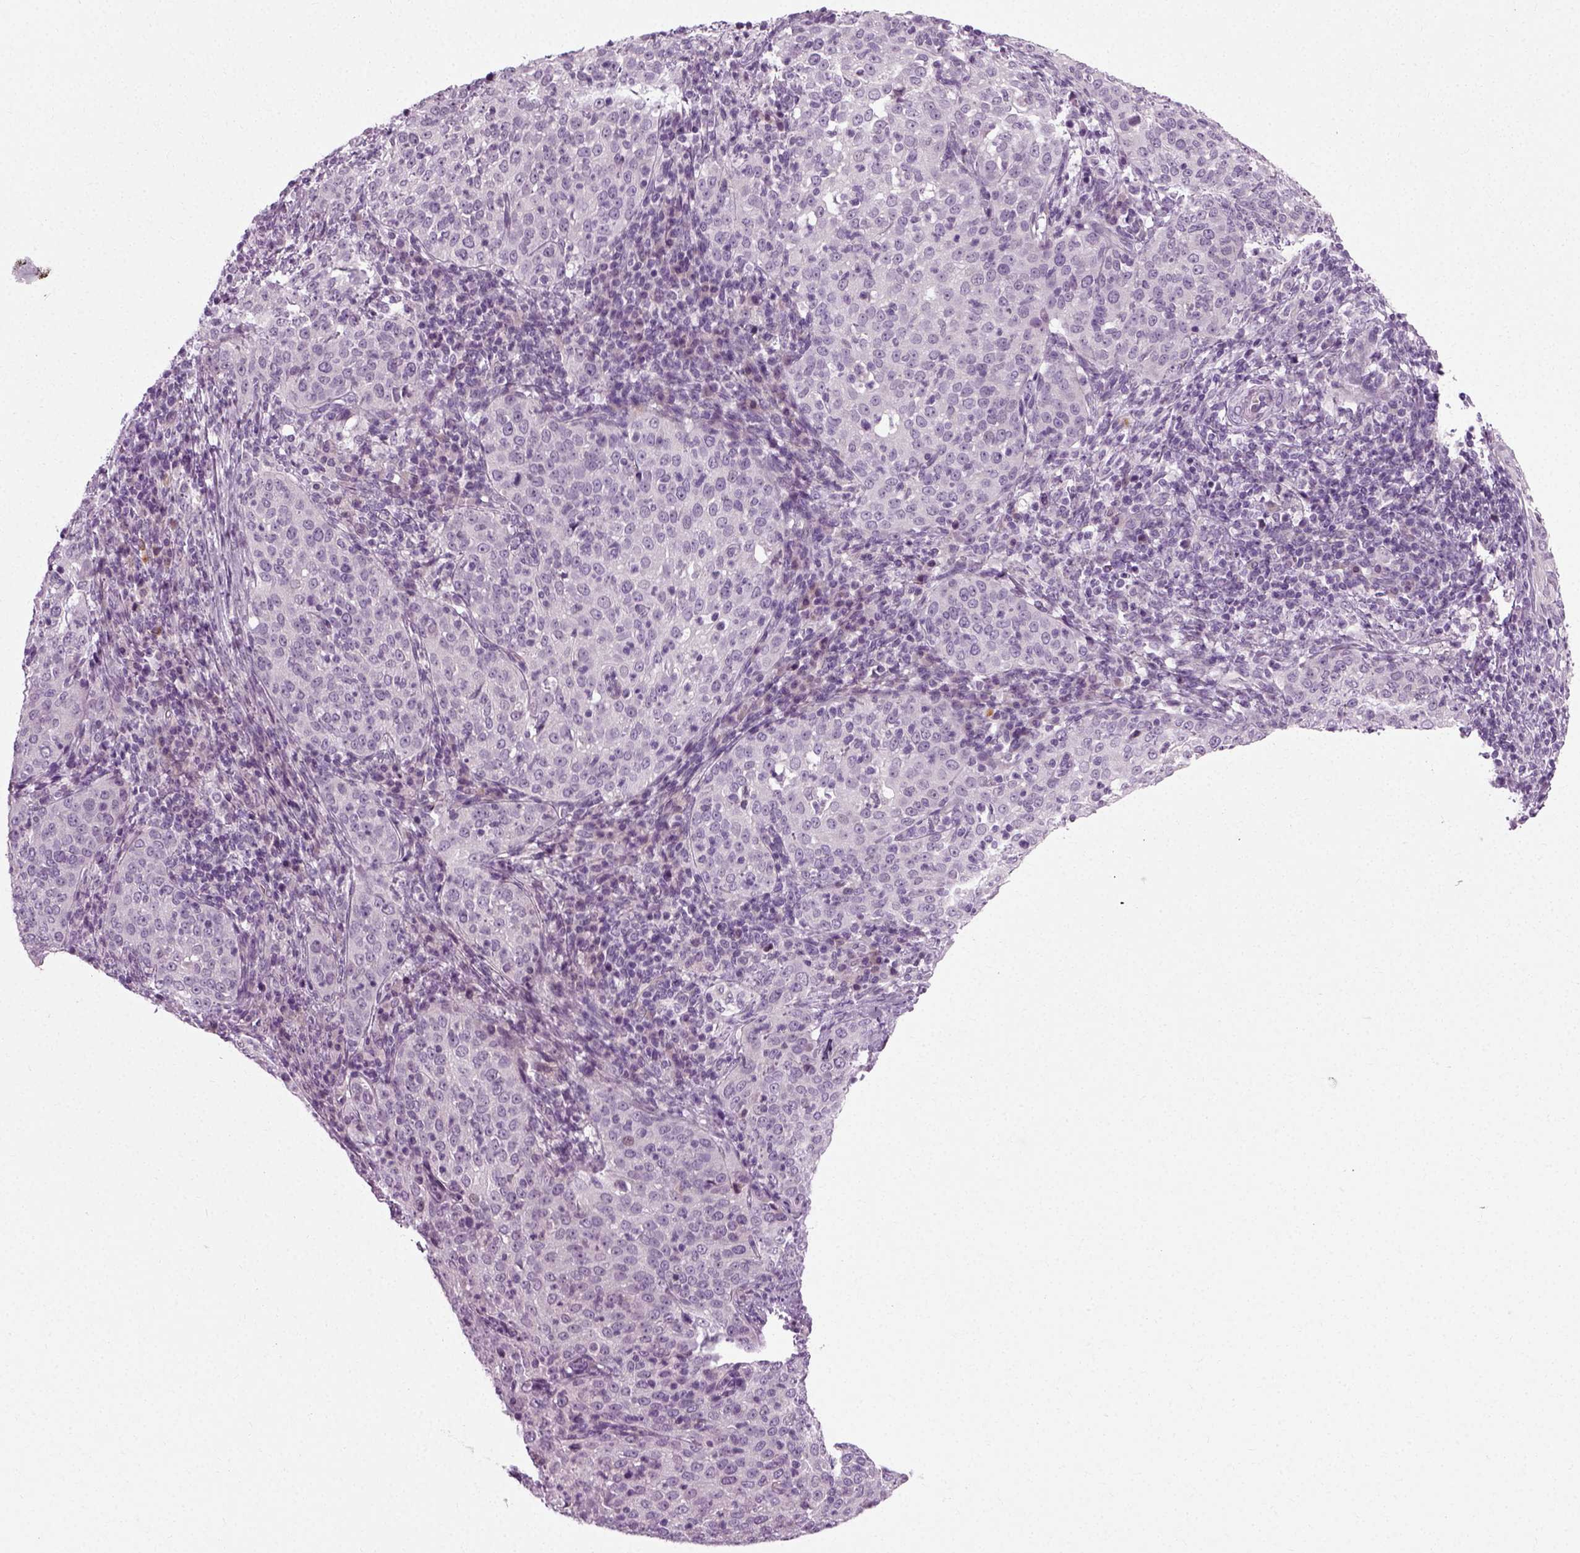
{"staining": {"intensity": "negative", "quantity": "none", "location": "none"}, "tissue": "cervical cancer", "cell_type": "Tumor cells", "image_type": "cancer", "snomed": [{"axis": "morphology", "description": "Squamous cell carcinoma, NOS"}, {"axis": "topography", "description": "Cervix"}], "caption": "The histopathology image exhibits no significant positivity in tumor cells of cervical squamous cell carcinoma.", "gene": "SCG5", "patient": {"sex": "female", "age": 51}}